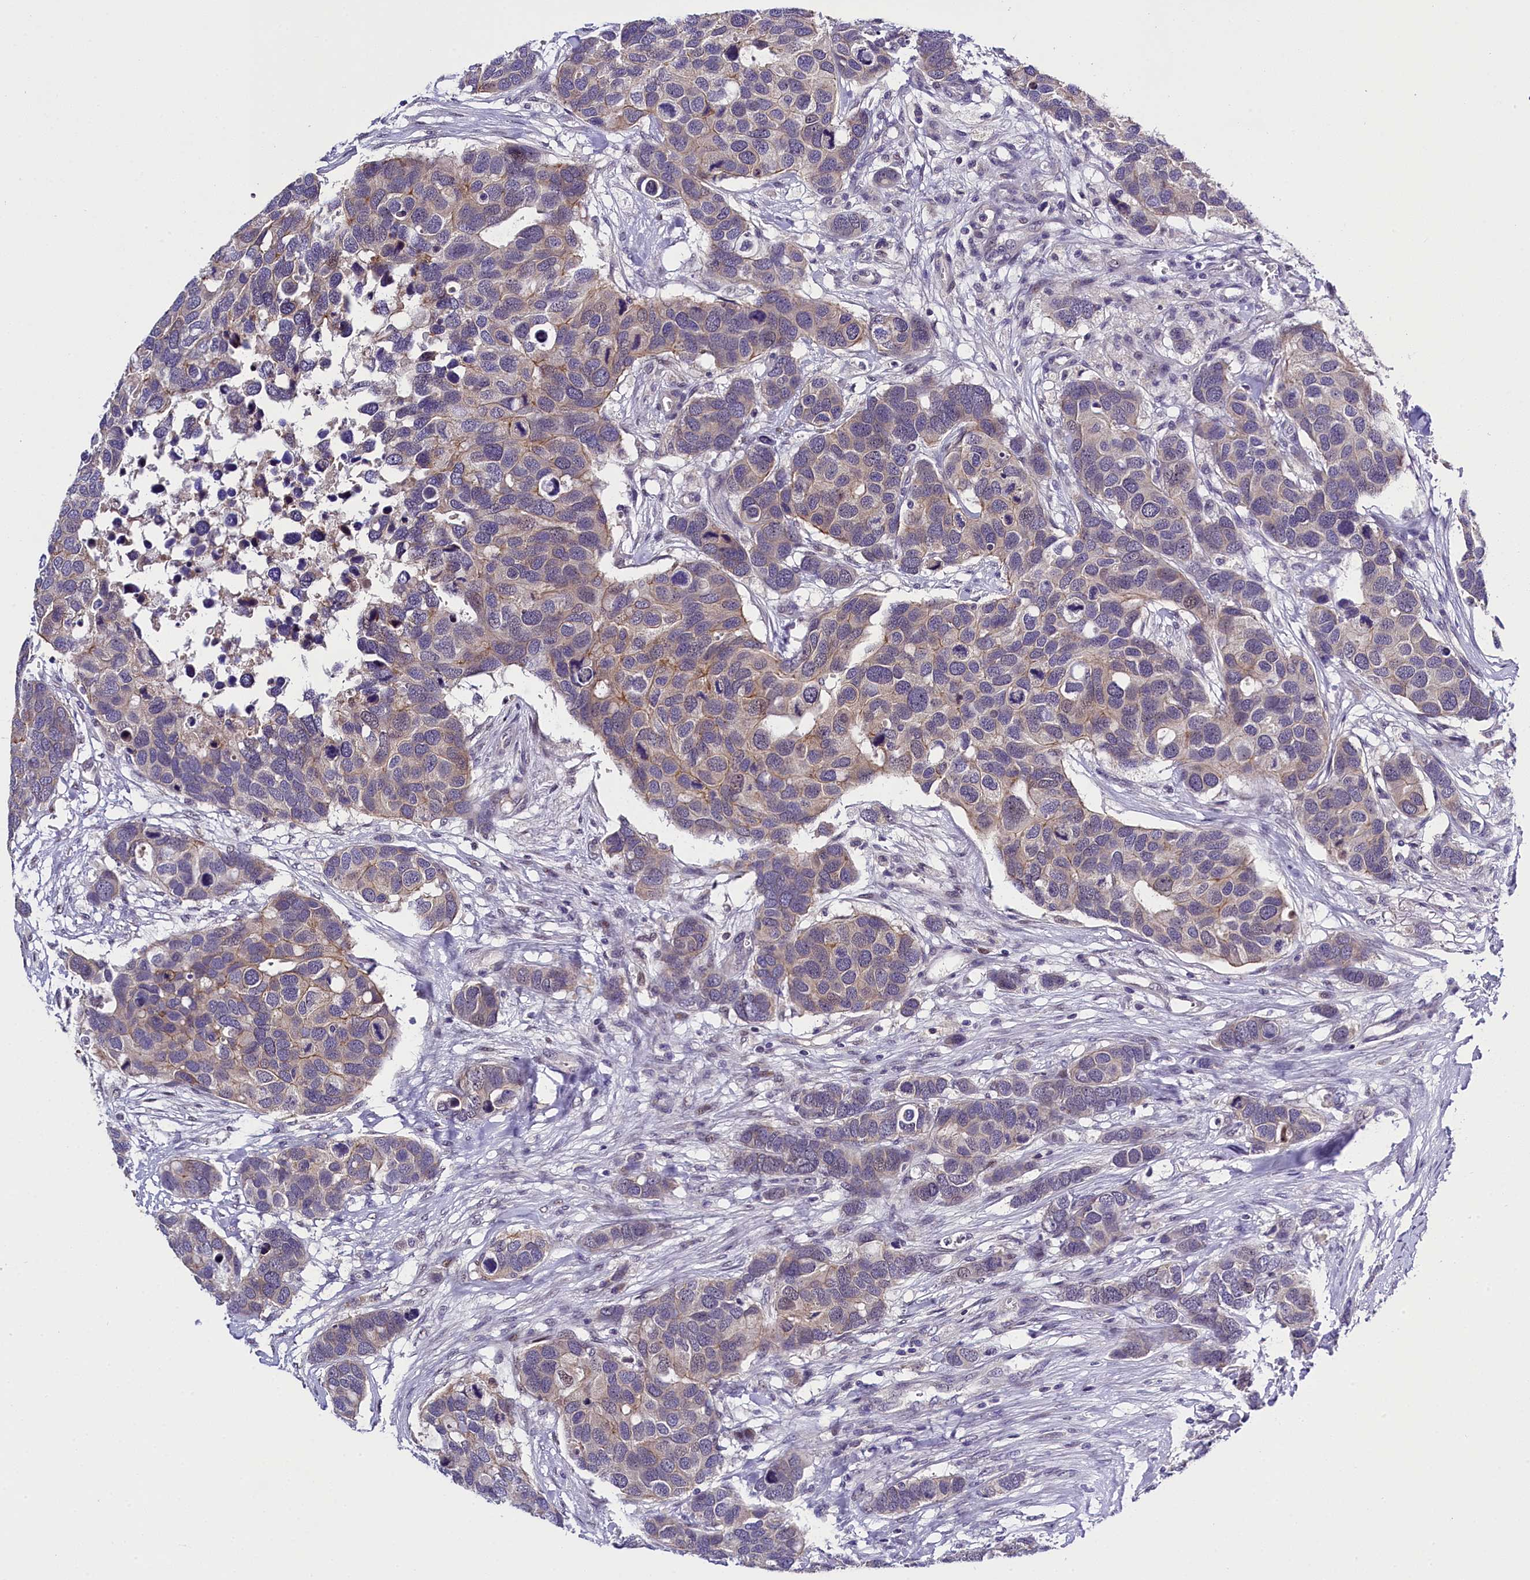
{"staining": {"intensity": "weak", "quantity": "<25%", "location": "cytoplasmic/membranous"}, "tissue": "breast cancer", "cell_type": "Tumor cells", "image_type": "cancer", "snomed": [{"axis": "morphology", "description": "Duct carcinoma"}, {"axis": "topography", "description": "Breast"}], "caption": "A photomicrograph of human breast invasive ductal carcinoma is negative for staining in tumor cells.", "gene": "ENKD1", "patient": {"sex": "female", "age": 83}}